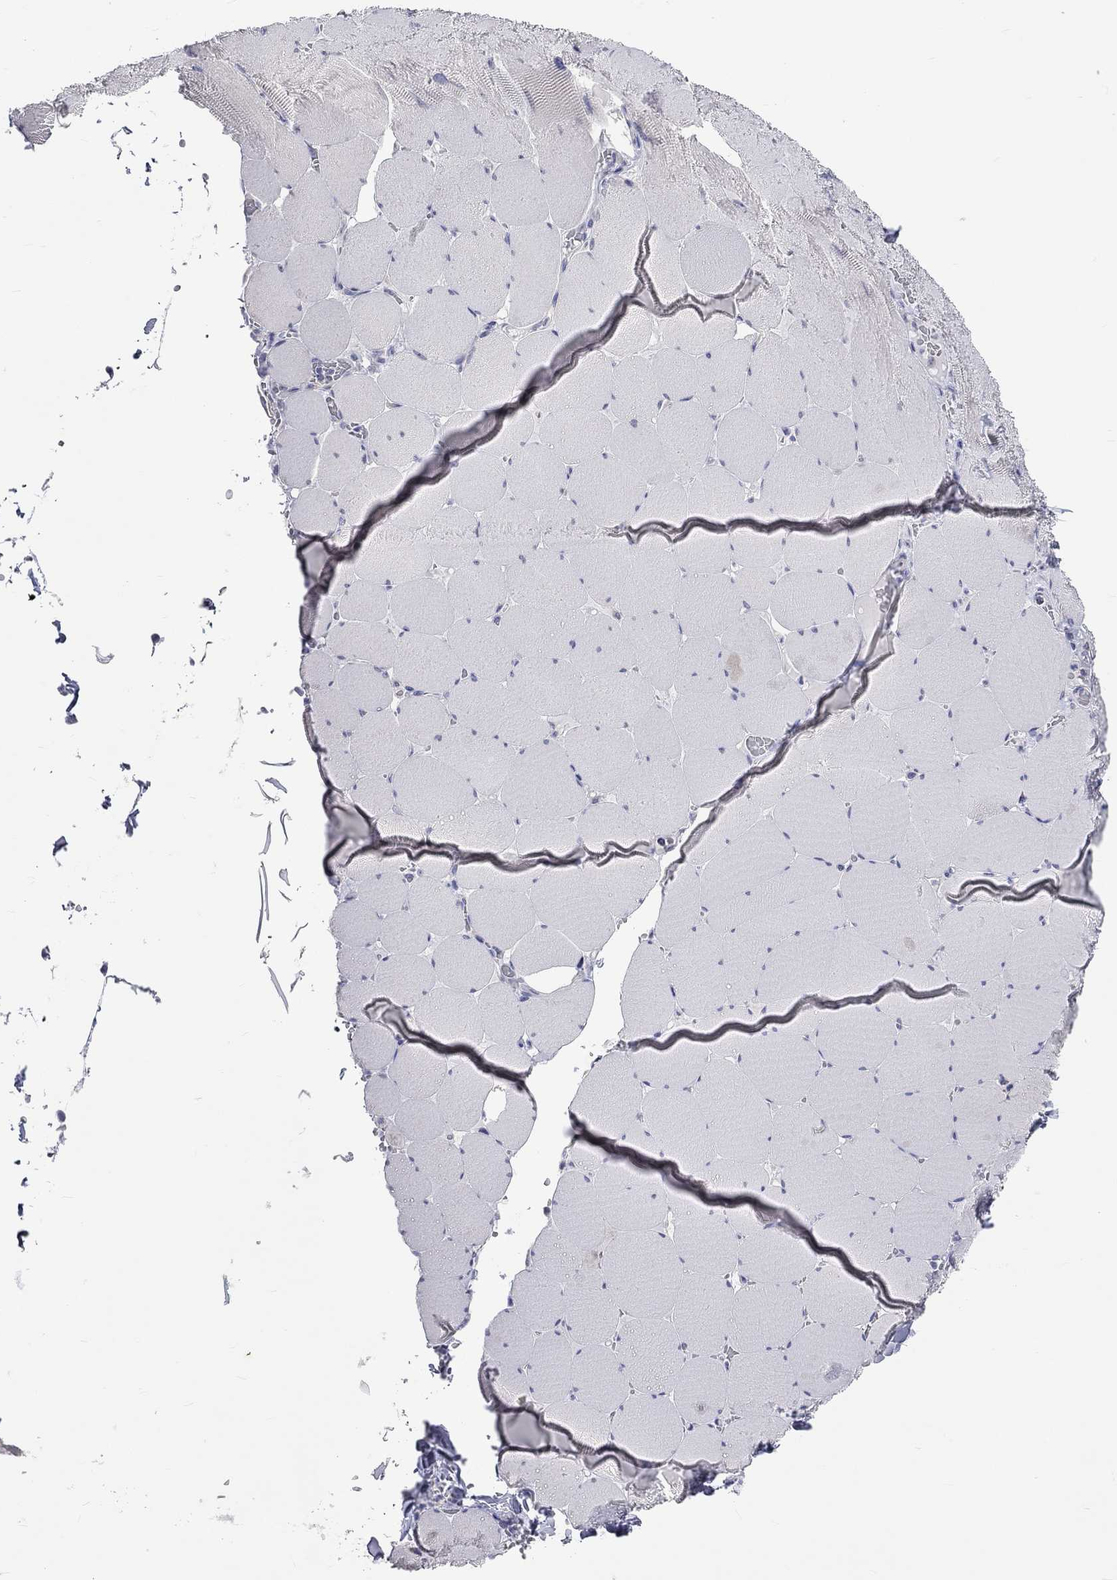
{"staining": {"intensity": "negative", "quantity": "none", "location": "none"}, "tissue": "skeletal muscle", "cell_type": "Myocytes", "image_type": "normal", "snomed": [{"axis": "morphology", "description": "Normal tissue, NOS"}, {"axis": "morphology", "description": "Malignant melanoma, Metastatic site"}, {"axis": "topography", "description": "Skeletal muscle"}], "caption": "A micrograph of human skeletal muscle is negative for staining in myocytes. The staining was performed using DAB to visualize the protein expression in brown, while the nuclei were stained in blue with hematoxylin (Magnification: 20x).", "gene": "CERS1", "patient": {"sex": "male", "age": 50}}